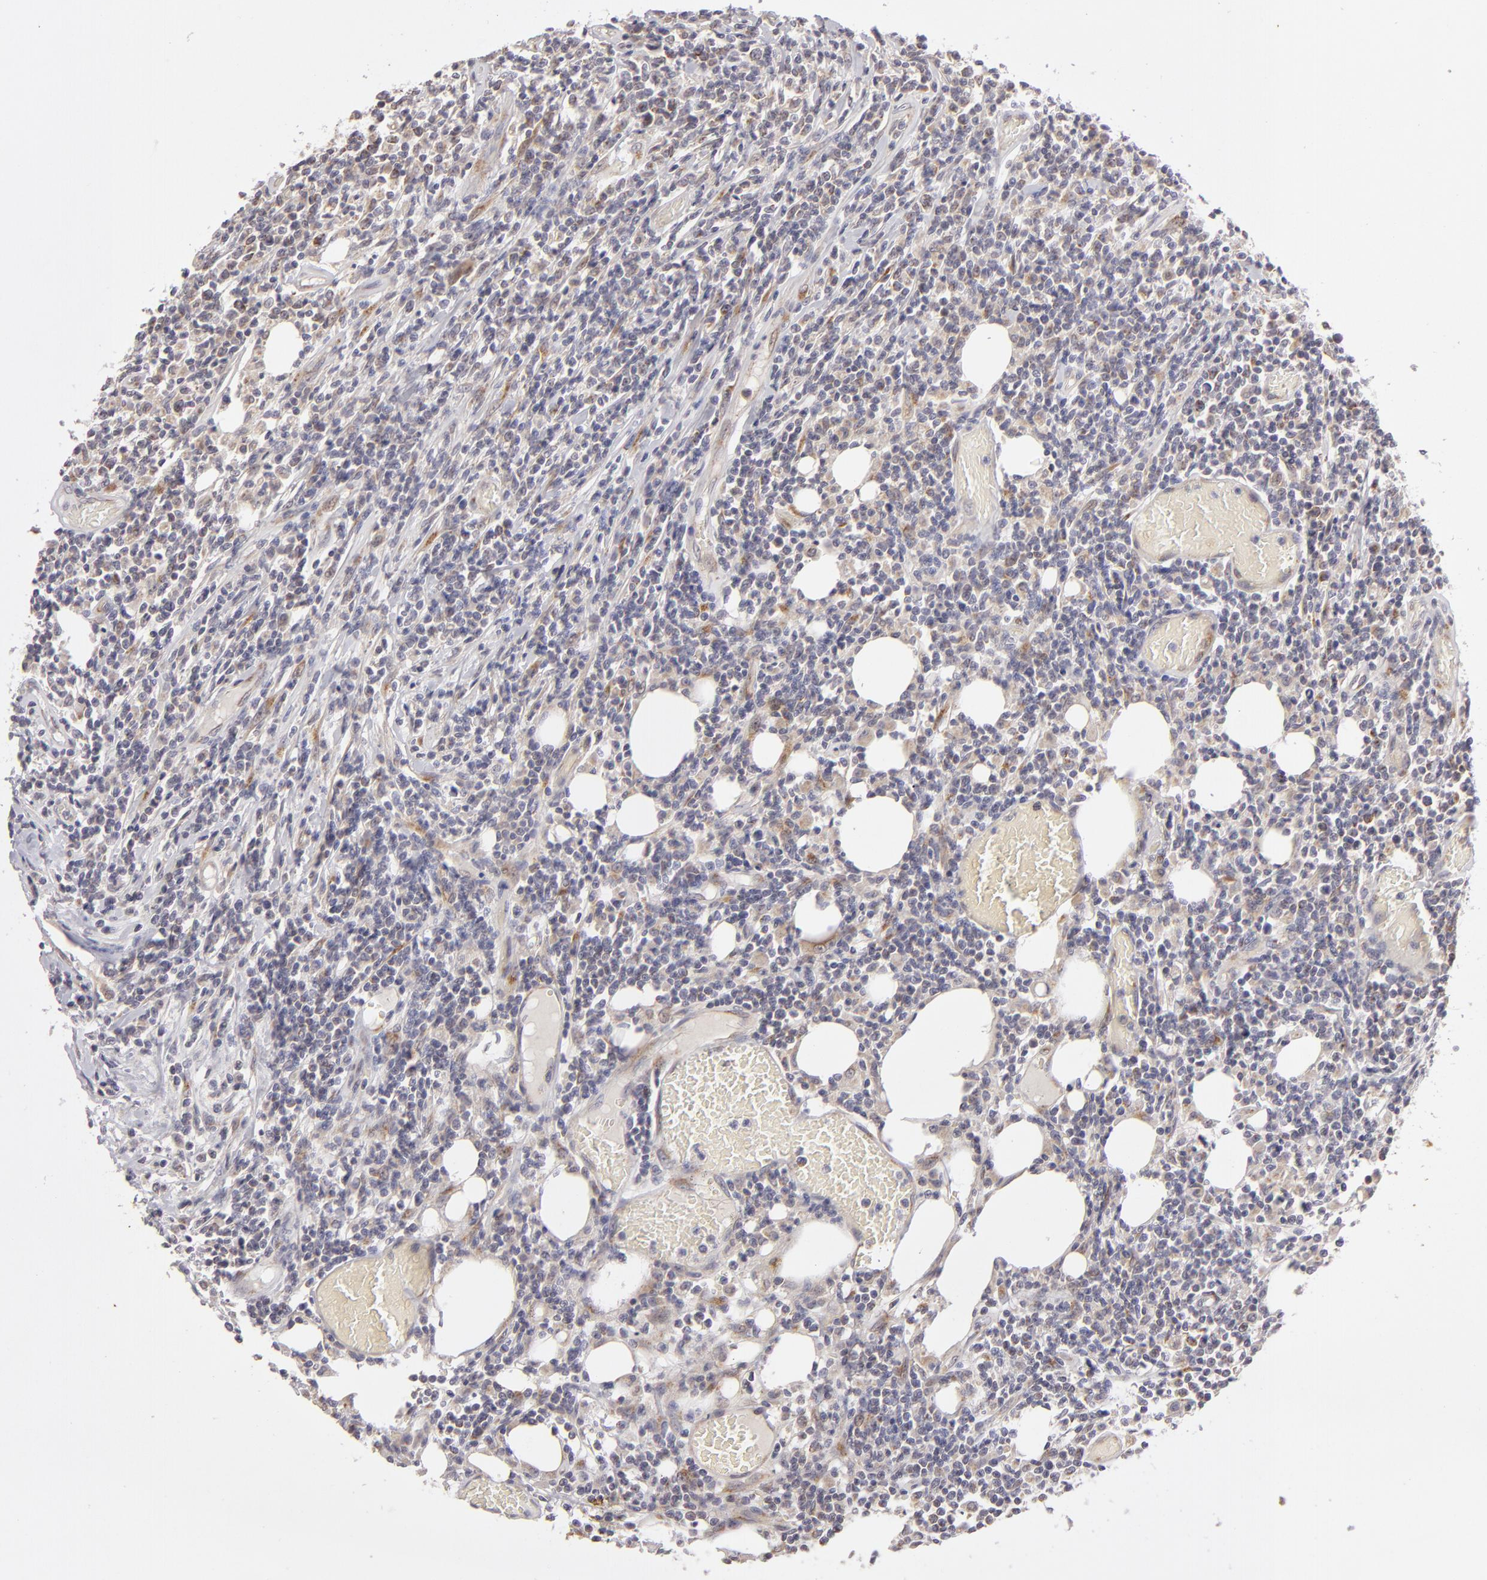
{"staining": {"intensity": "weak", "quantity": "25%-75%", "location": "cytoplasmic/membranous"}, "tissue": "lymphoma", "cell_type": "Tumor cells", "image_type": "cancer", "snomed": [{"axis": "morphology", "description": "Malignant lymphoma, non-Hodgkin's type, High grade"}, {"axis": "topography", "description": "Colon"}], "caption": "Immunohistochemical staining of human malignant lymphoma, non-Hodgkin's type (high-grade) shows low levels of weak cytoplasmic/membranous staining in approximately 25%-75% of tumor cells.", "gene": "SH2D4A", "patient": {"sex": "male", "age": 82}}